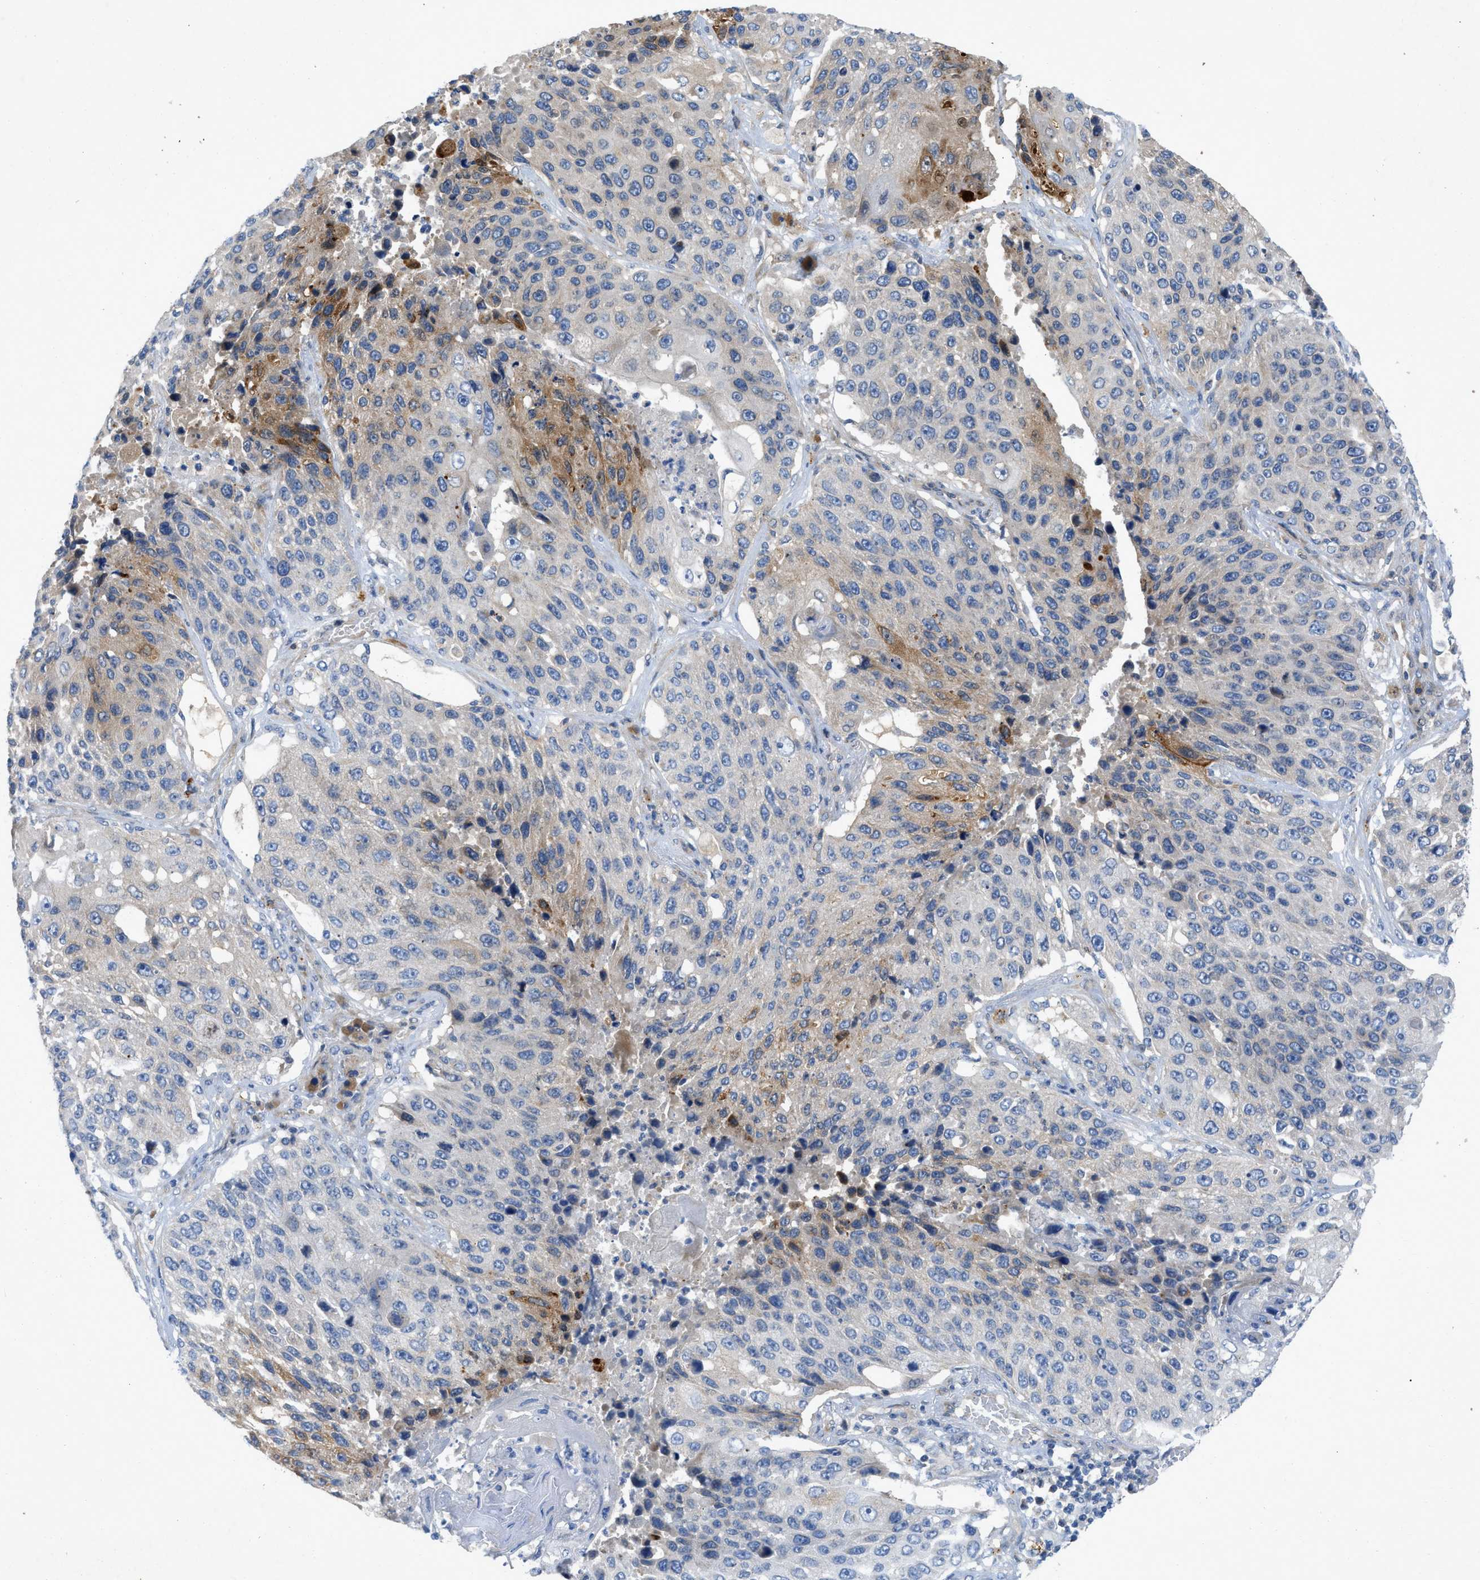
{"staining": {"intensity": "moderate", "quantity": "<25%", "location": "cytoplasmic/membranous"}, "tissue": "lung cancer", "cell_type": "Tumor cells", "image_type": "cancer", "snomed": [{"axis": "morphology", "description": "Squamous cell carcinoma, NOS"}, {"axis": "topography", "description": "Lung"}], "caption": "Immunohistochemistry staining of lung cancer (squamous cell carcinoma), which exhibits low levels of moderate cytoplasmic/membranous staining in about <25% of tumor cells indicating moderate cytoplasmic/membranous protein expression. The staining was performed using DAB (brown) for protein detection and nuclei were counterstained in hematoxylin (blue).", "gene": "TMEM248", "patient": {"sex": "male", "age": 61}}